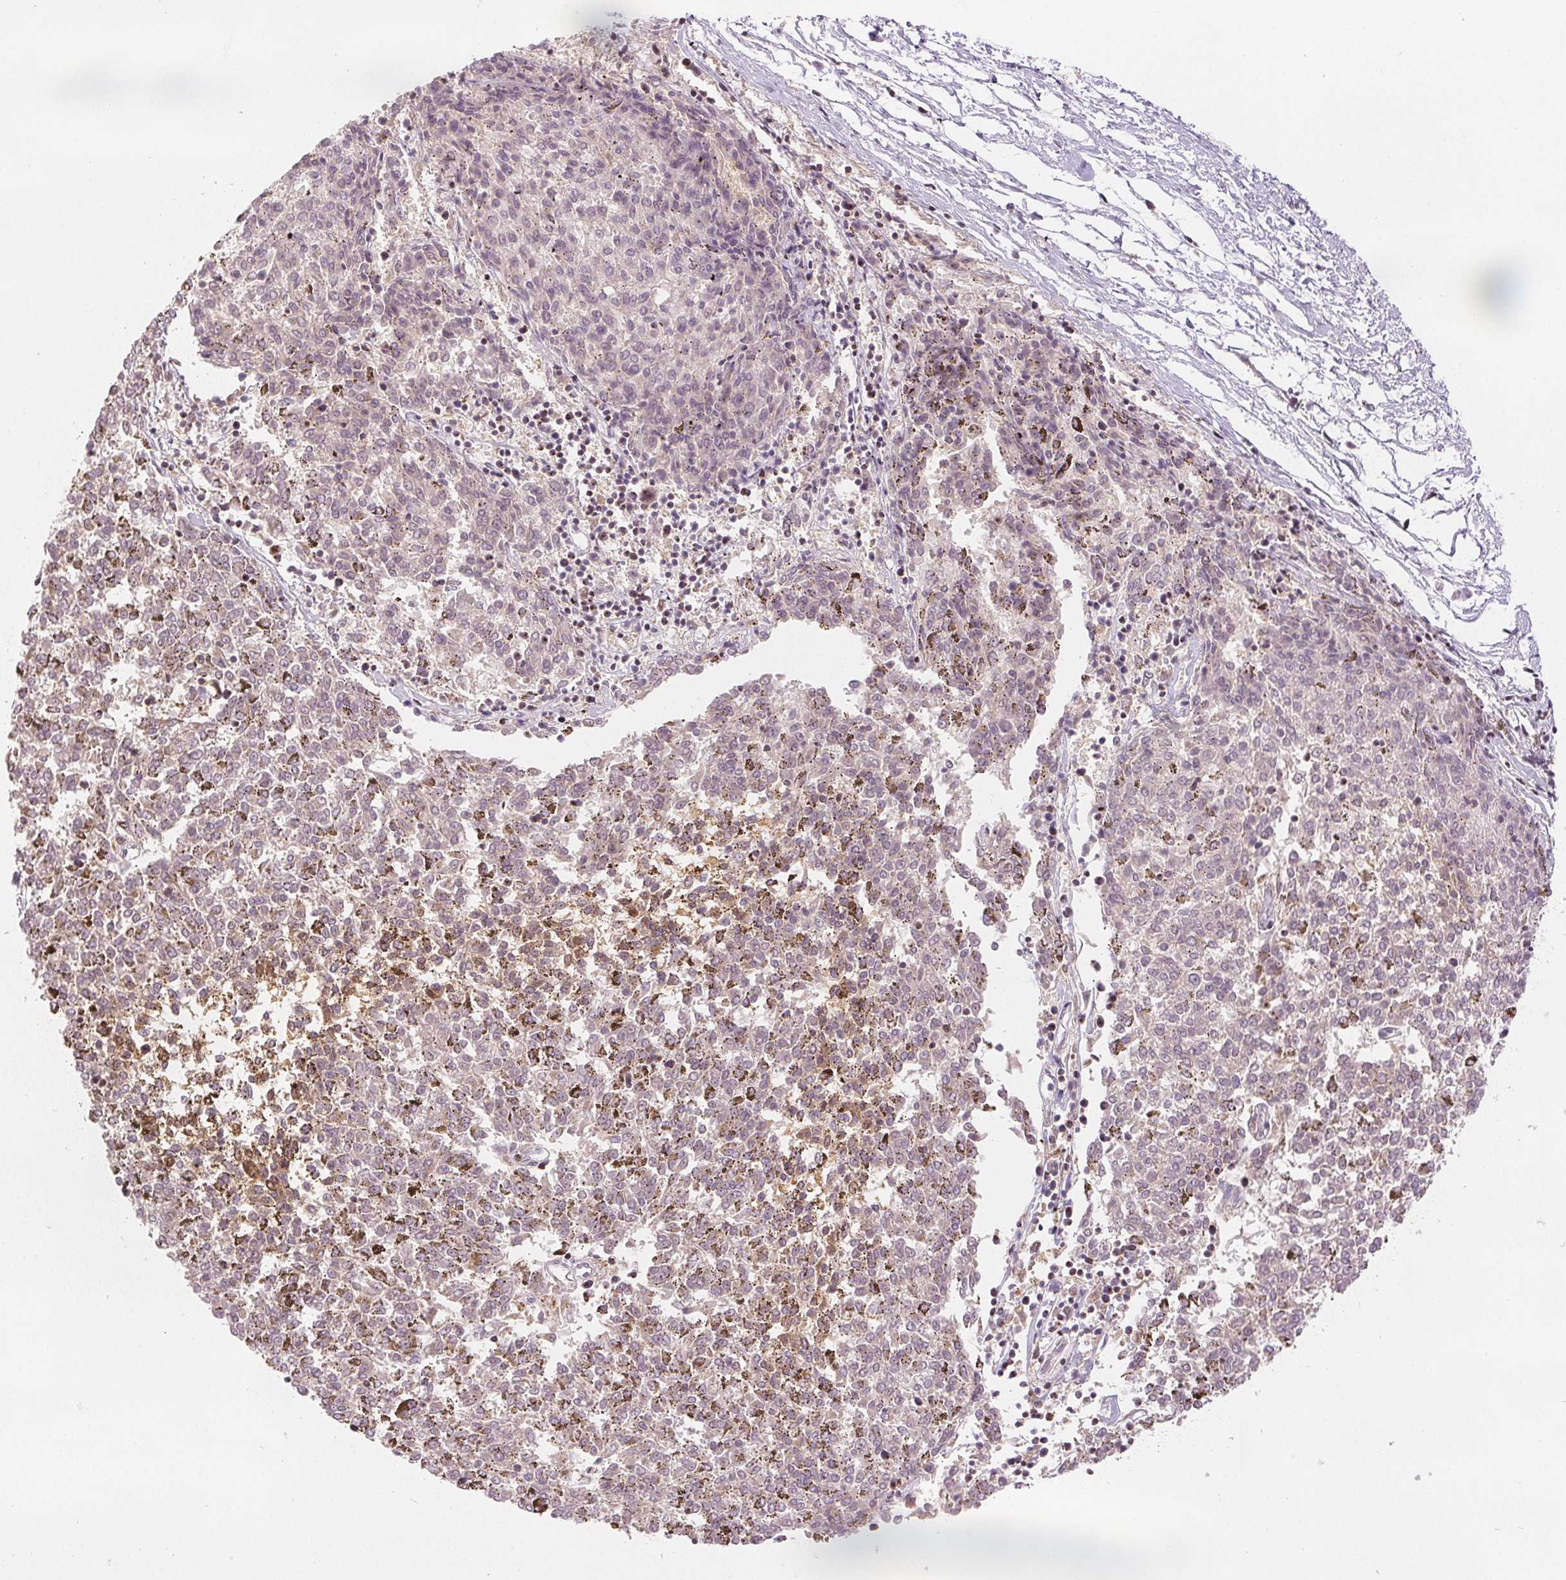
{"staining": {"intensity": "negative", "quantity": "none", "location": "none"}, "tissue": "melanoma", "cell_type": "Tumor cells", "image_type": "cancer", "snomed": [{"axis": "morphology", "description": "Malignant melanoma, NOS"}, {"axis": "topography", "description": "Skin"}], "caption": "This is an immunohistochemistry (IHC) micrograph of melanoma. There is no positivity in tumor cells.", "gene": "DEK", "patient": {"sex": "female", "age": 72}}